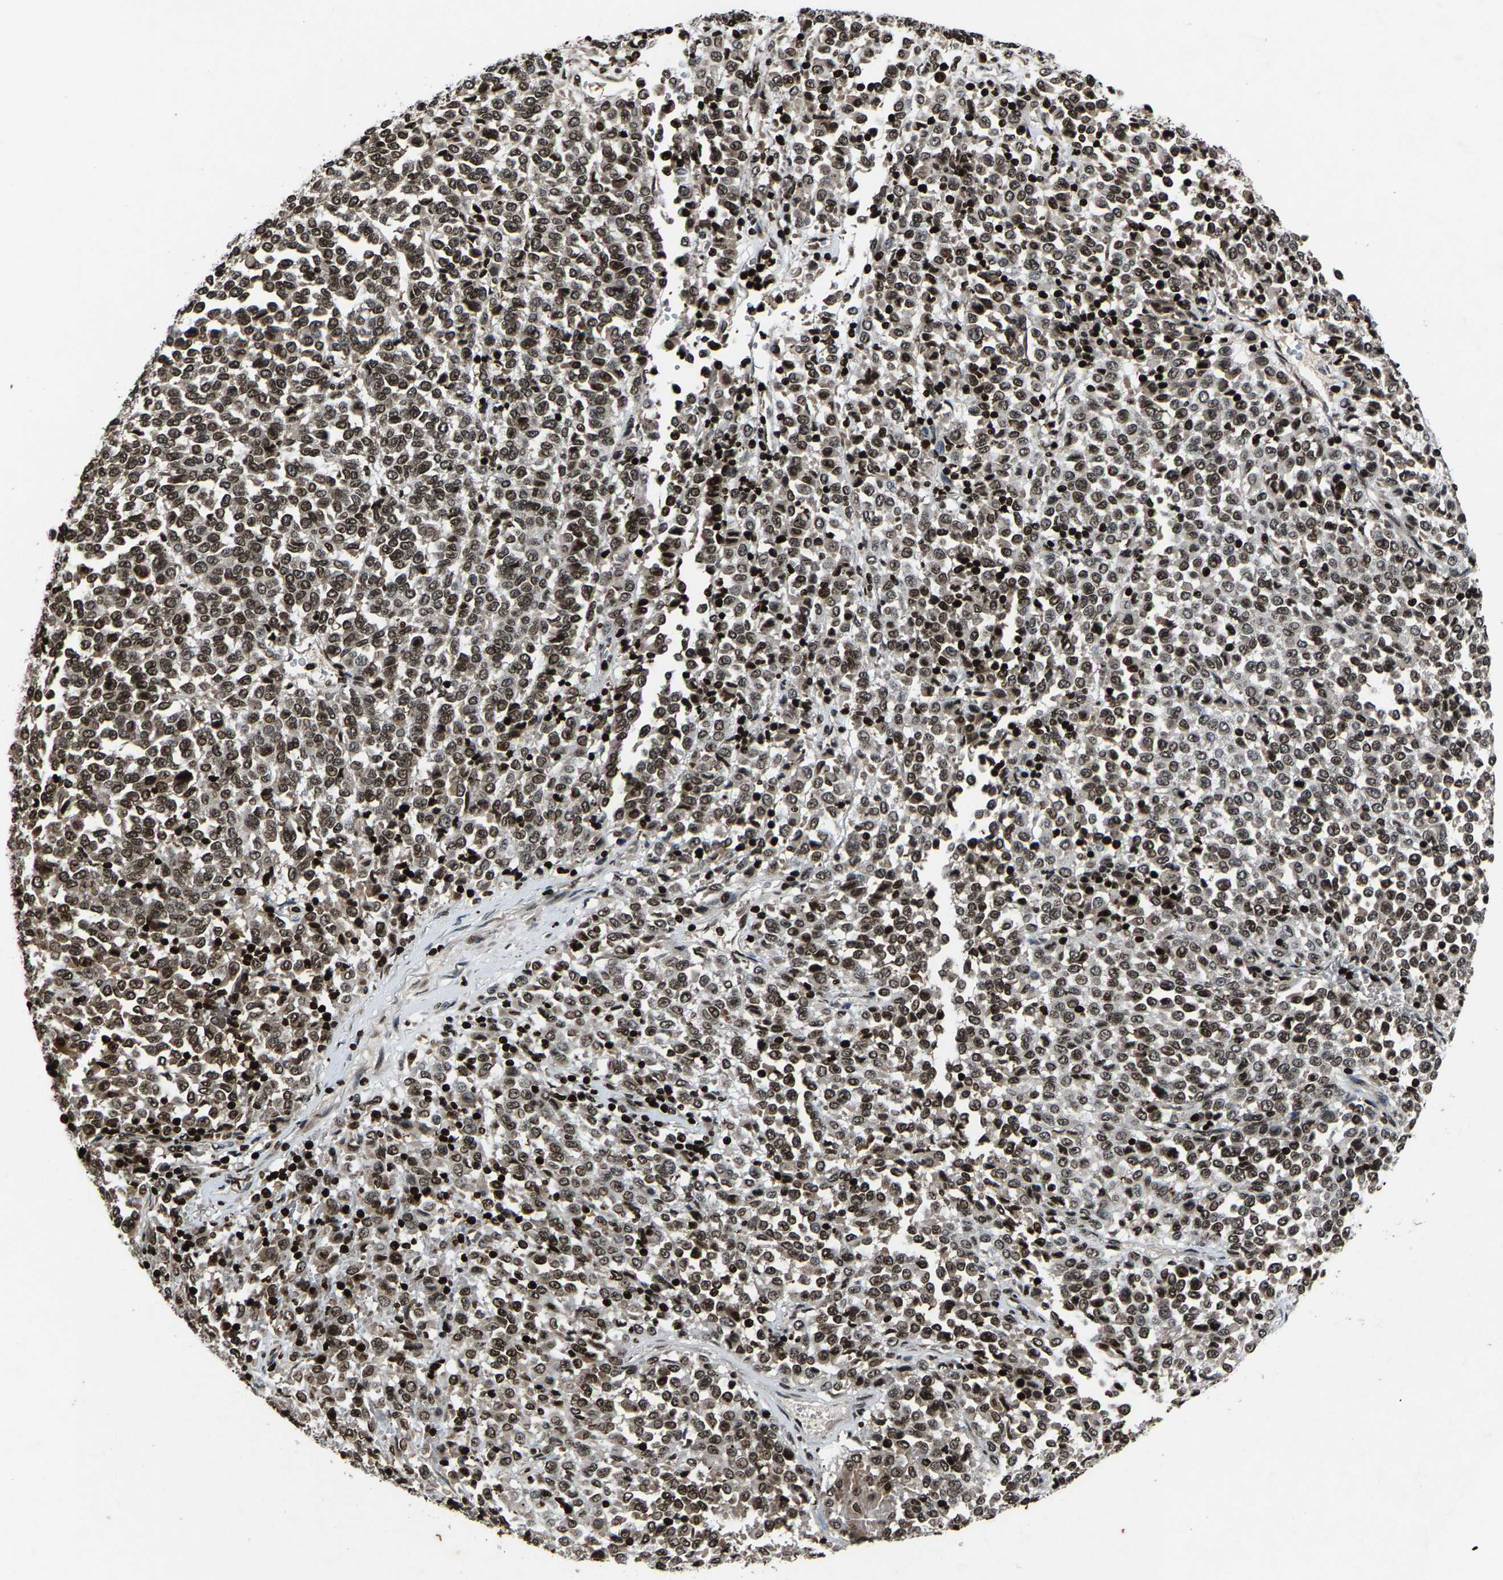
{"staining": {"intensity": "moderate", "quantity": ">75%", "location": "nuclear"}, "tissue": "melanoma", "cell_type": "Tumor cells", "image_type": "cancer", "snomed": [{"axis": "morphology", "description": "Malignant melanoma, Metastatic site"}, {"axis": "topography", "description": "Pancreas"}], "caption": "Moderate nuclear expression for a protein is identified in about >75% of tumor cells of malignant melanoma (metastatic site) using IHC.", "gene": "H4C1", "patient": {"sex": "female", "age": 30}}